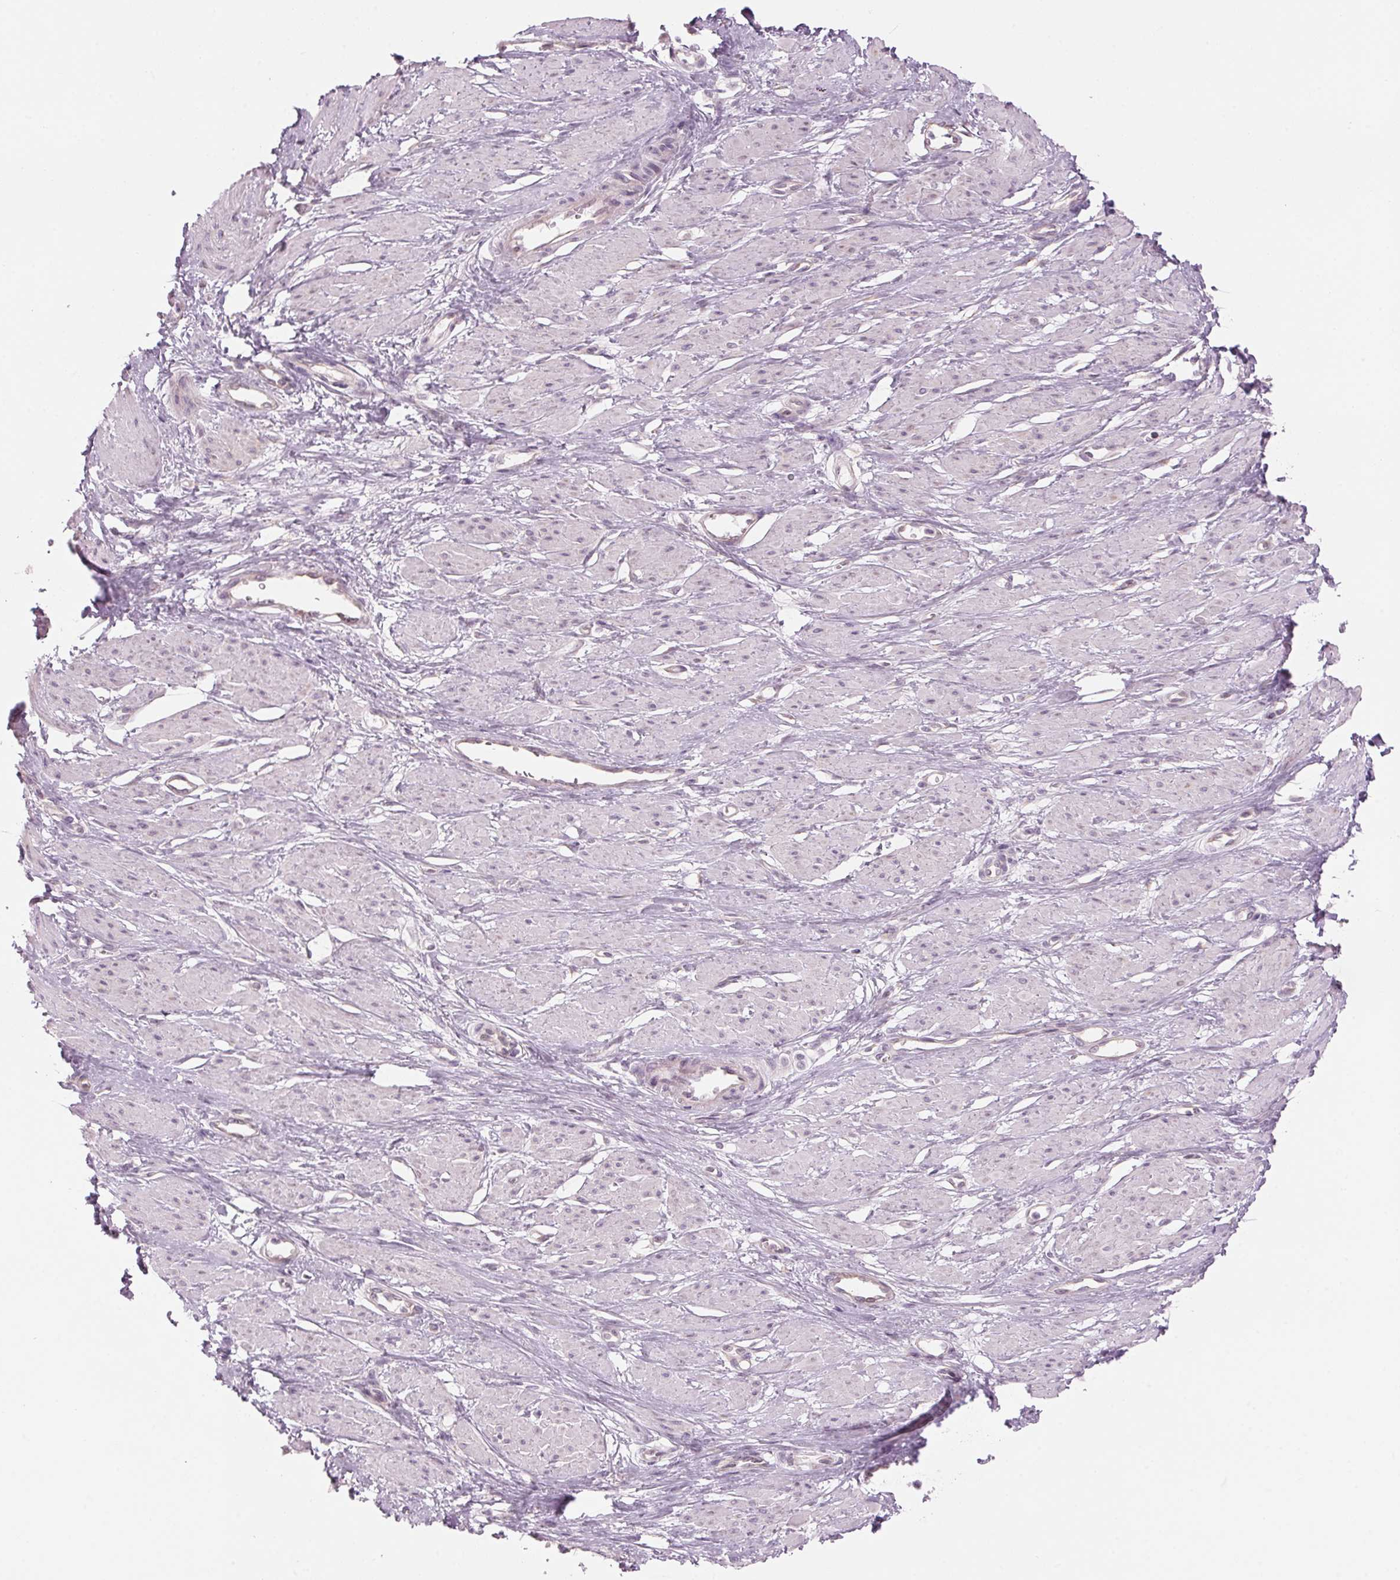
{"staining": {"intensity": "negative", "quantity": "none", "location": "none"}, "tissue": "smooth muscle", "cell_type": "Smooth muscle cells", "image_type": "normal", "snomed": [{"axis": "morphology", "description": "Normal tissue, NOS"}, {"axis": "topography", "description": "Smooth muscle"}, {"axis": "topography", "description": "Uterus"}], "caption": "High power microscopy histopathology image of an immunohistochemistry image of normal smooth muscle, revealing no significant expression in smooth muscle cells. (Brightfield microscopy of DAB (3,3'-diaminobenzidine) IHC at high magnification).", "gene": "GNMT", "patient": {"sex": "female", "age": 39}}